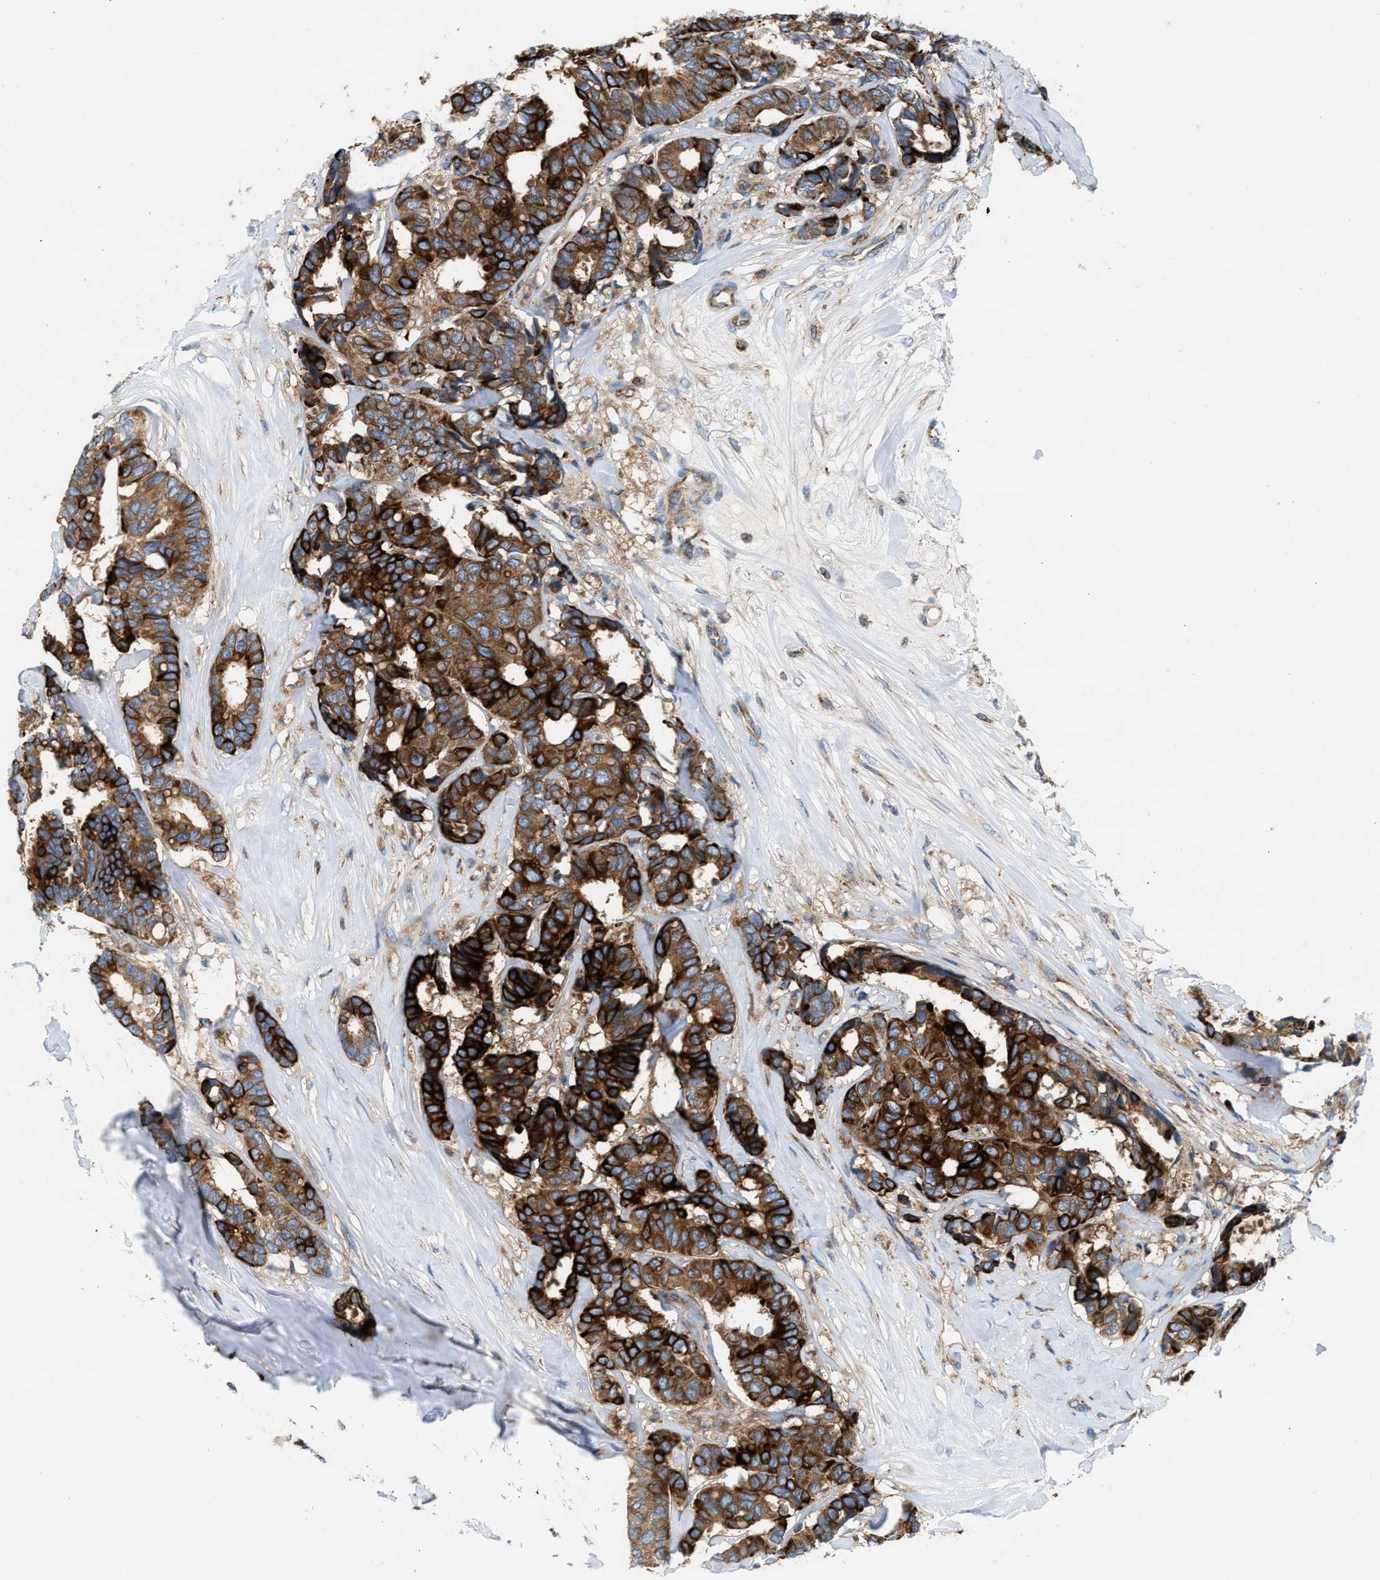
{"staining": {"intensity": "strong", "quantity": ">75%", "location": "cytoplasmic/membranous"}, "tissue": "breast cancer", "cell_type": "Tumor cells", "image_type": "cancer", "snomed": [{"axis": "morphology", "description": "Duct carcinoma"}, {"axis": "topography", "description": "Breast"}], "caption": "Immunohistochemistry (DAB (3,3'-diaminobenzidine)) staining of breast cancer exhibits strong cytoplasmic/membranous protein positivity in about >75% of tumor cells. (DAB (3,3'-diaminobenzidine) = brown stain, brightfield microscopy at high magnification).", "gene": "TBC1D15", "patient": {"sex": "female", "age": 87}}